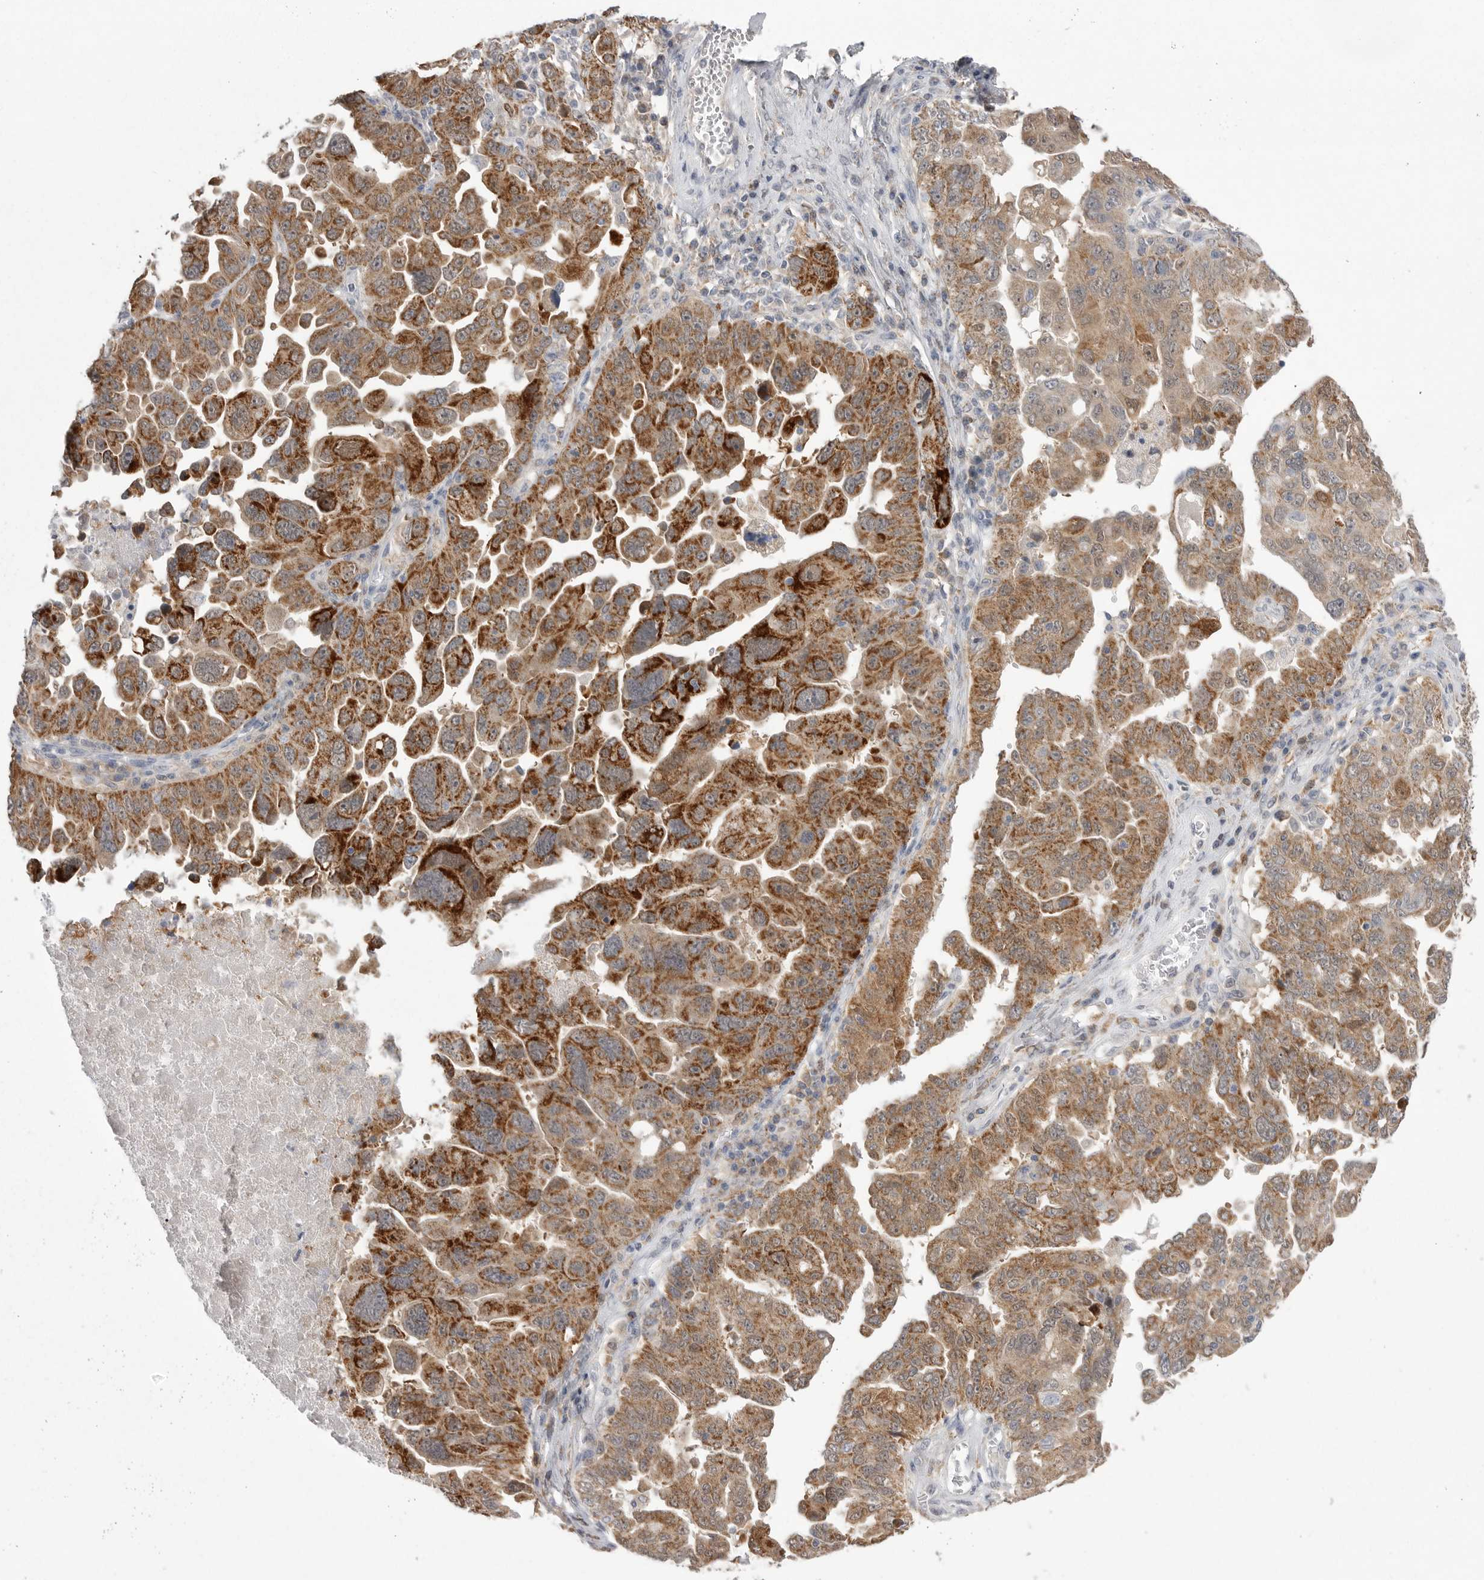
{"staining": {"intensity": "strong", "quantity": ">75%", "location": "cytoplasmic/membranous"}, "tissue": "ovarian cancer", "cell_type": "Tumor cells", "image_type": "cancer", "snomed": [{"axis": "morphology", "description": "Carcinoma, endometroid"}, {"axis": "topography", "description": "Ovary"}], "caption": "The image shows a brown stain indicating the presence of a protein in the cytoplasmic/membranous of tumor cells in ovarian endometroid carcinoma.", "gene": "KYAT3", "patient": {"sex": "female", "age": 62}}